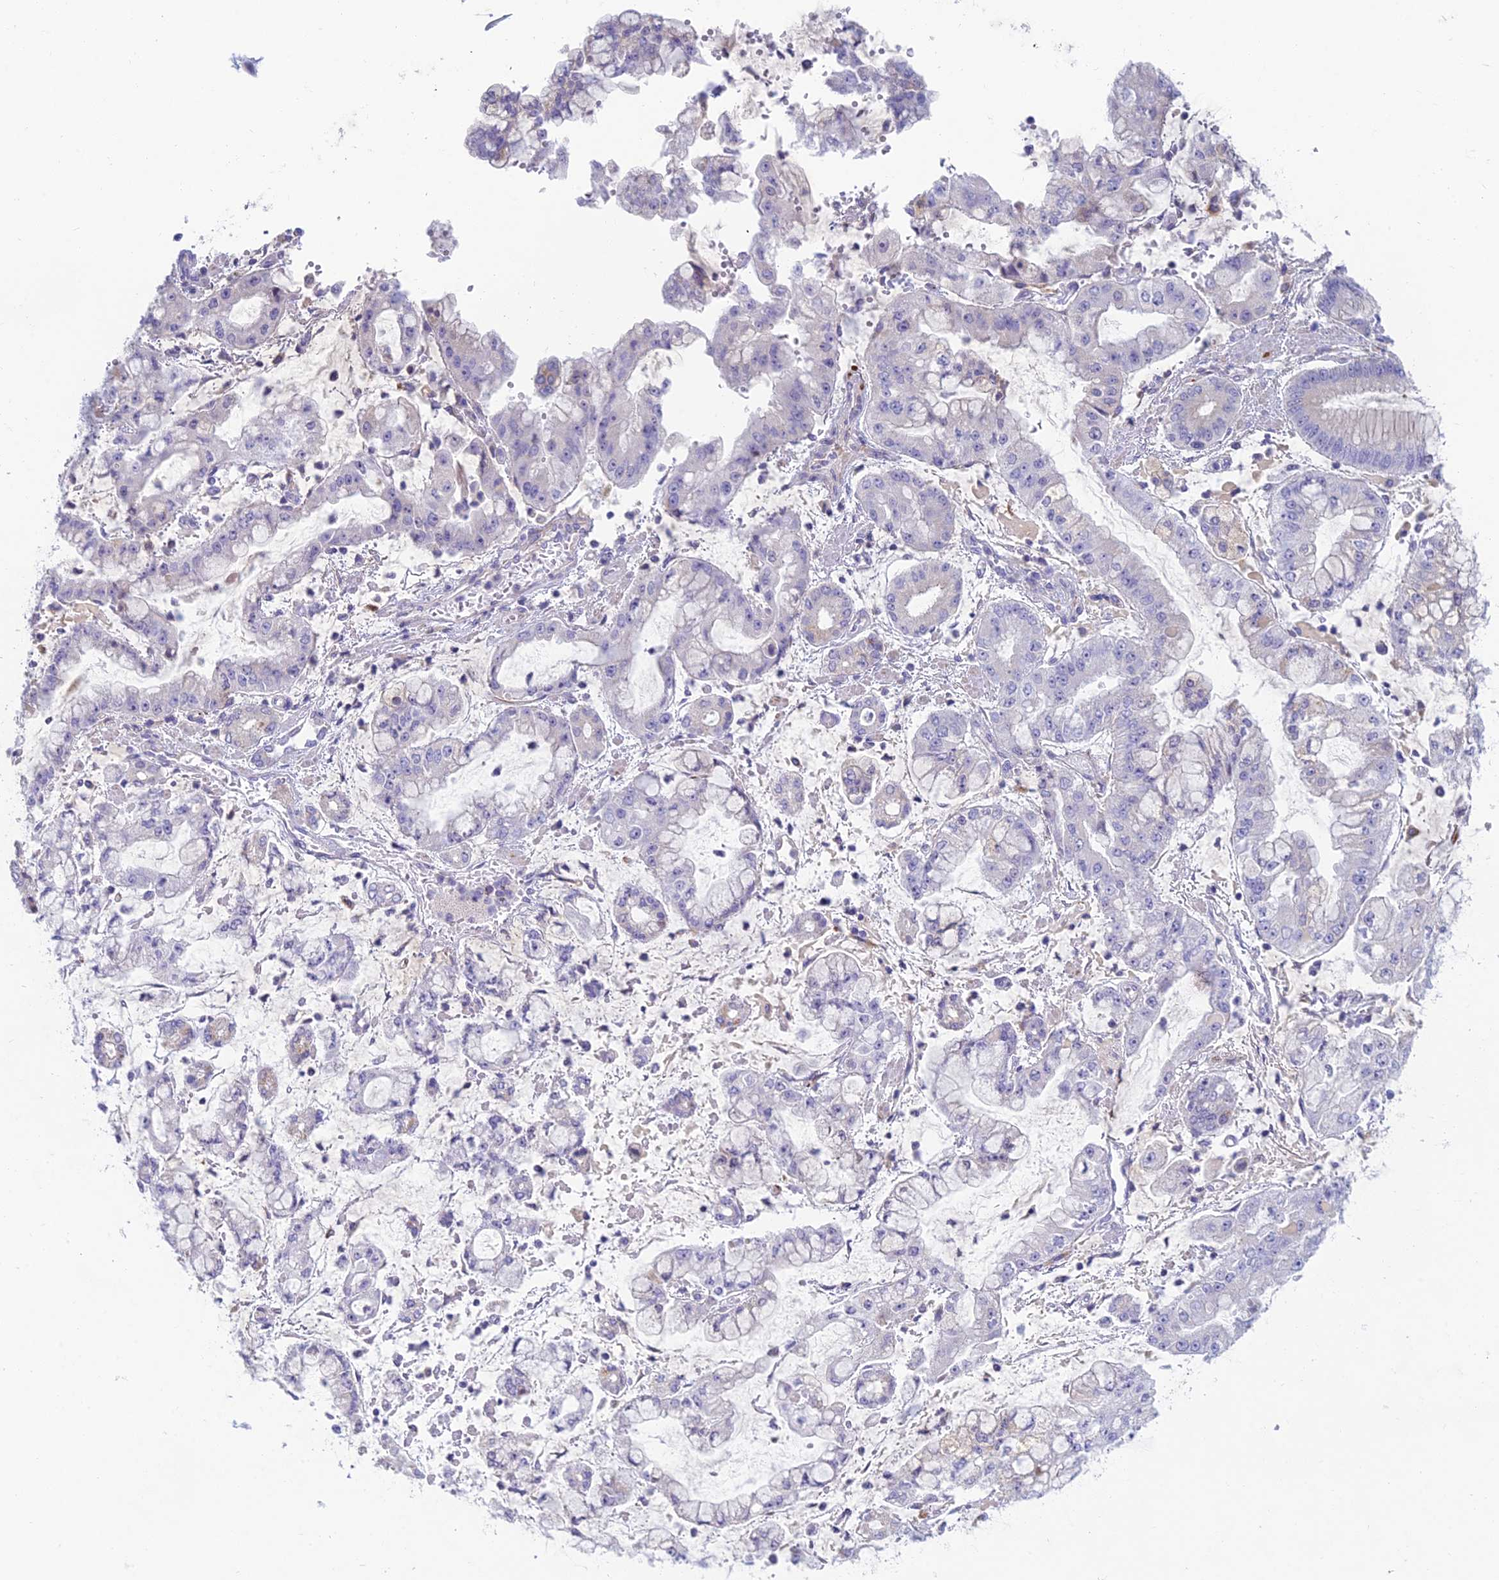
{"staining": {"intensity": "negative", "quantity": "none", "location": "none"}, "tissue": "stomach cancer", "cell_type": "Tumor cells", "image_type": "cancer", "snomed": [{"axis": "morphology", "description": "Adenocarcinoma, NOS"}, {"axis": "topography", "description": "Stomach"}], "caption": "The histopathology image reveals no significant positivity in tumor cells of stomach cancer. Brightfield microscopy of IHC stained with DAB (brown) and hematoxylin (blue), captured at high magnification.", "gene": "FERD3L", "patient": {"sex": "male", "age": 76}}